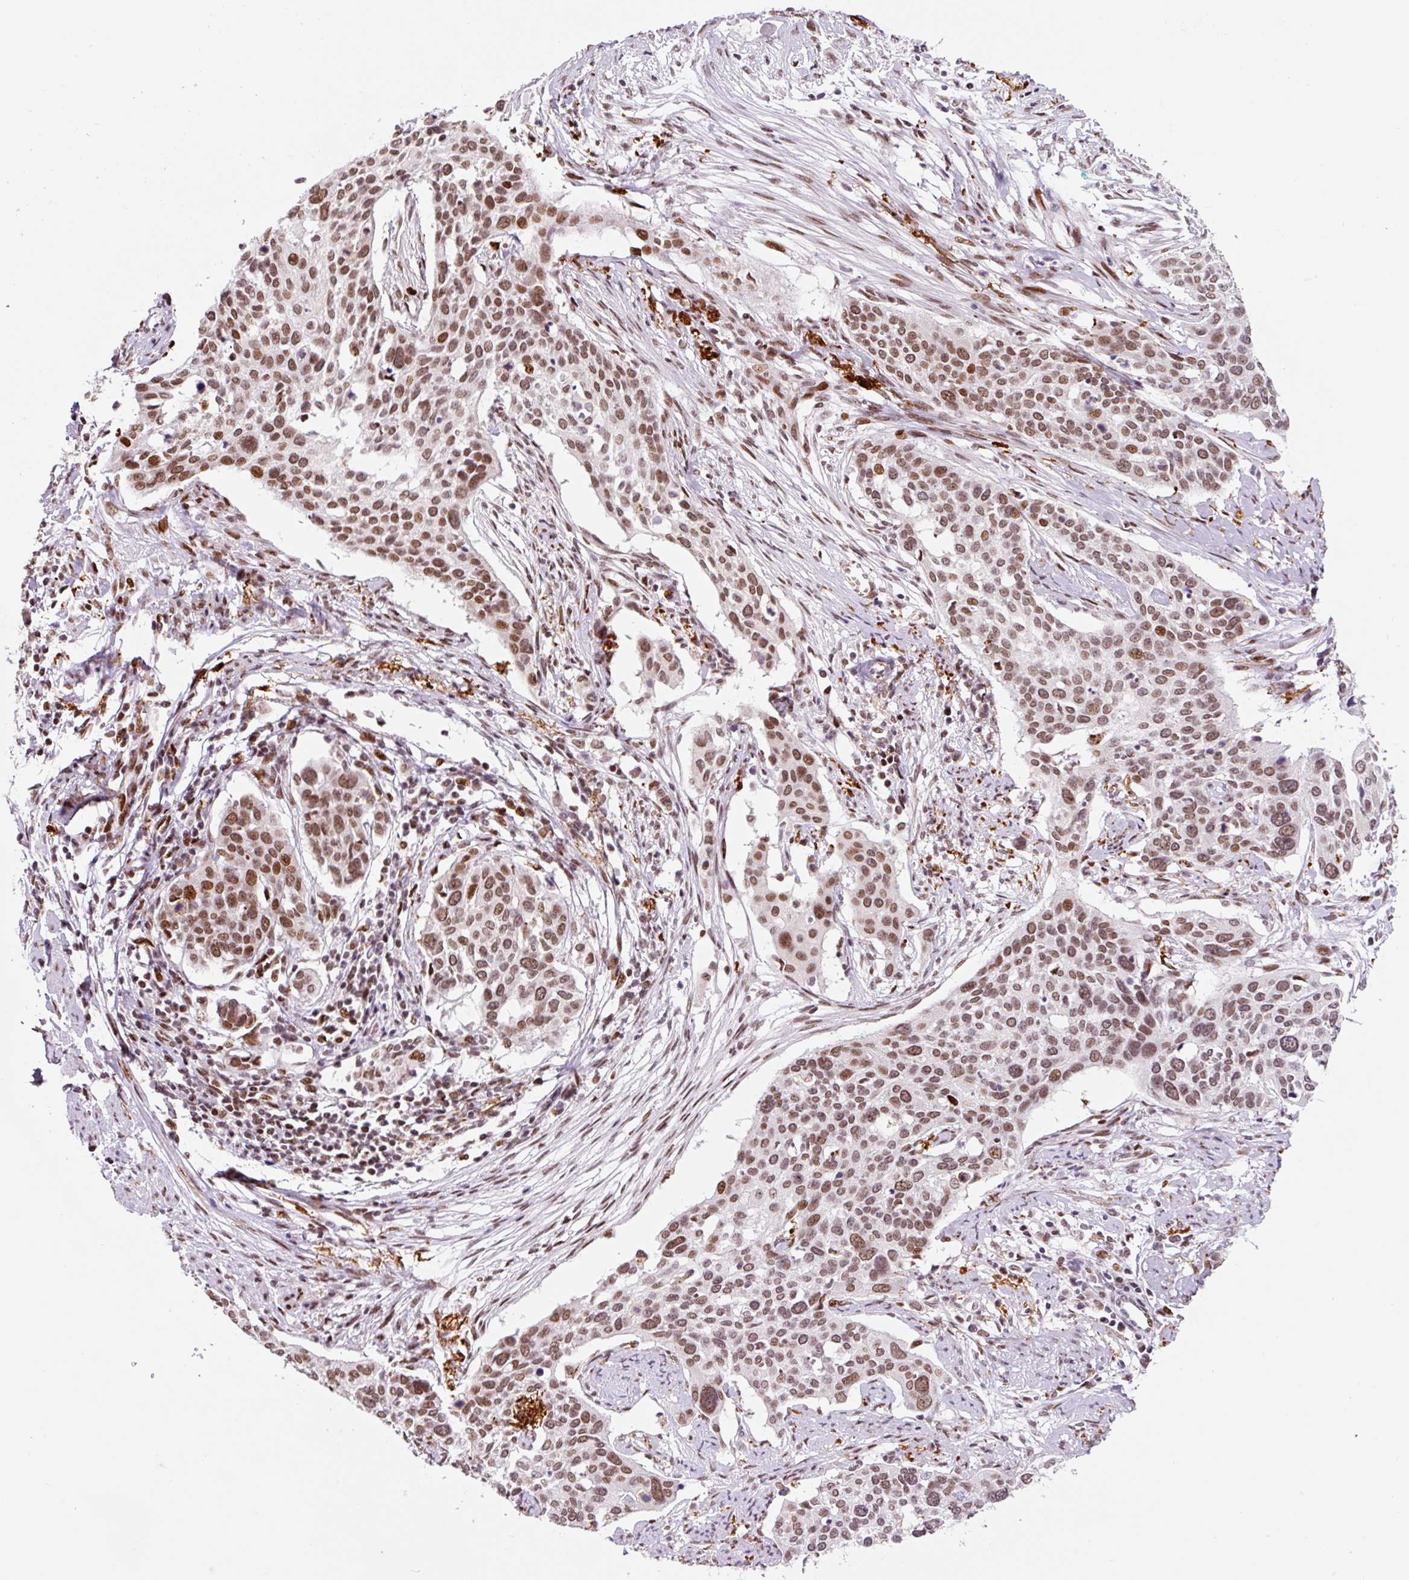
{"staining": {"intensity": "moderate", "quantity": ">75%", "location": "nuclear"}, "tissue": "cervical cancer", "cell_type": "Tumor cells", "image_type": "cancer", "snomed": [{"axis": "morphology", "description": "Squamous cell carcinoma, NOS"}, {"axis": "topography", "description": "Cervix"}], "caption": "Immunohistochemical staining of cervical squamous cell carcinoma reveals moderate nuclear protein positivity in about >75% of tumor cells.", "gene": "CCNL2", "patient": {"sex": "female", "age": 44}}